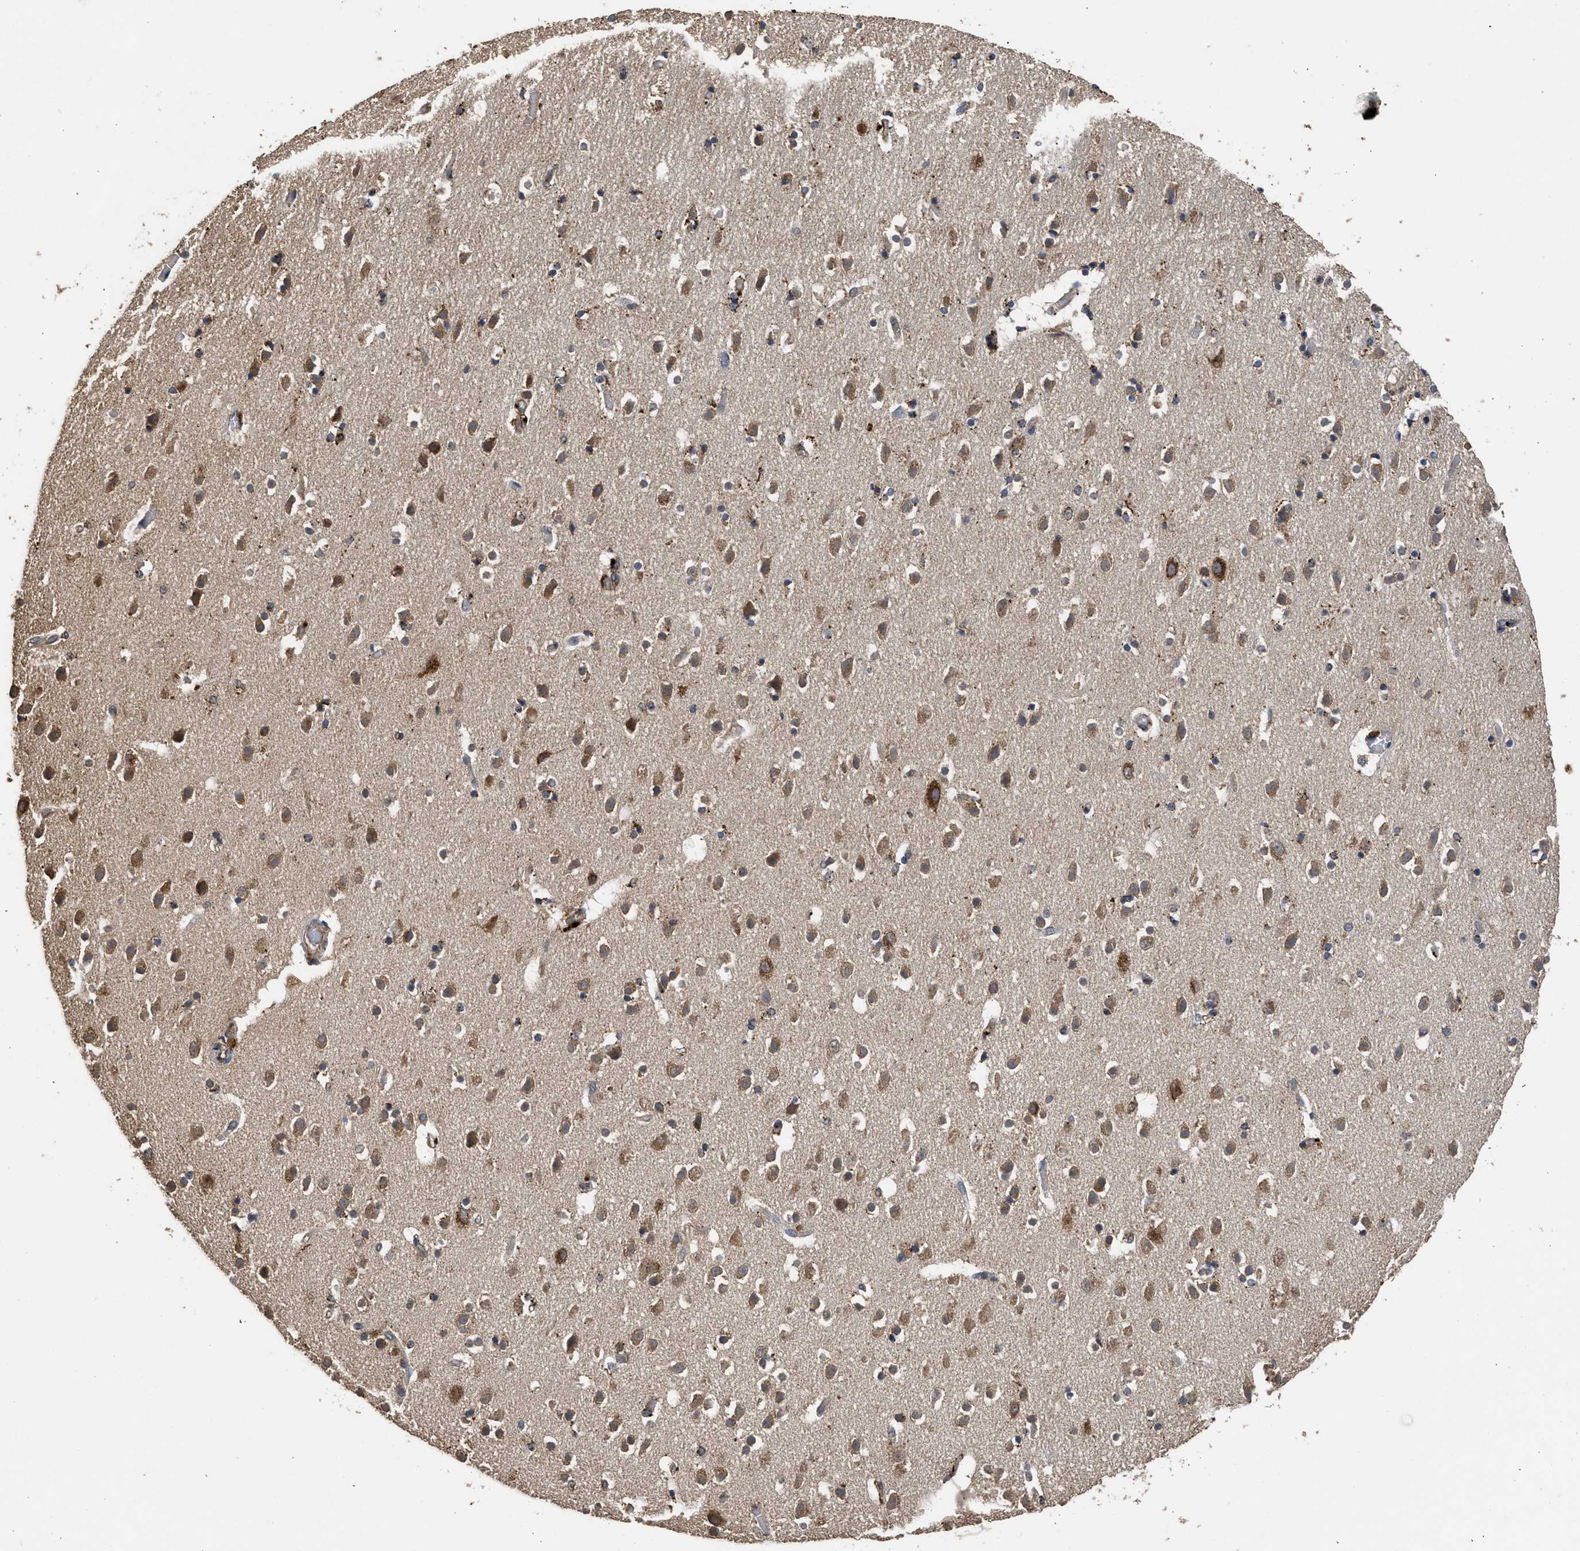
{"staining": {"intensity": "moderate", "quantity": "25%-75%", "location": "cytoplasmic/membranous"}, "tissue": "hippocampus", "cell_type": "Glial cells", "image_type": "normal", "snomed": [{"axis": "morphology", "description": "Normal tissue, NOS"}, {"axis": "topography", "description": "Hippocampus"}], "caption": "Immunohistochemical staining of unremarkable human hippocampus reveals 25%-75% levels of moderate cytoplasmic/membranous protein positivity in approximately 25%-75% of glial cells.", "gene": "CTSV", "patient": {"sex": "male", "age": 45}}